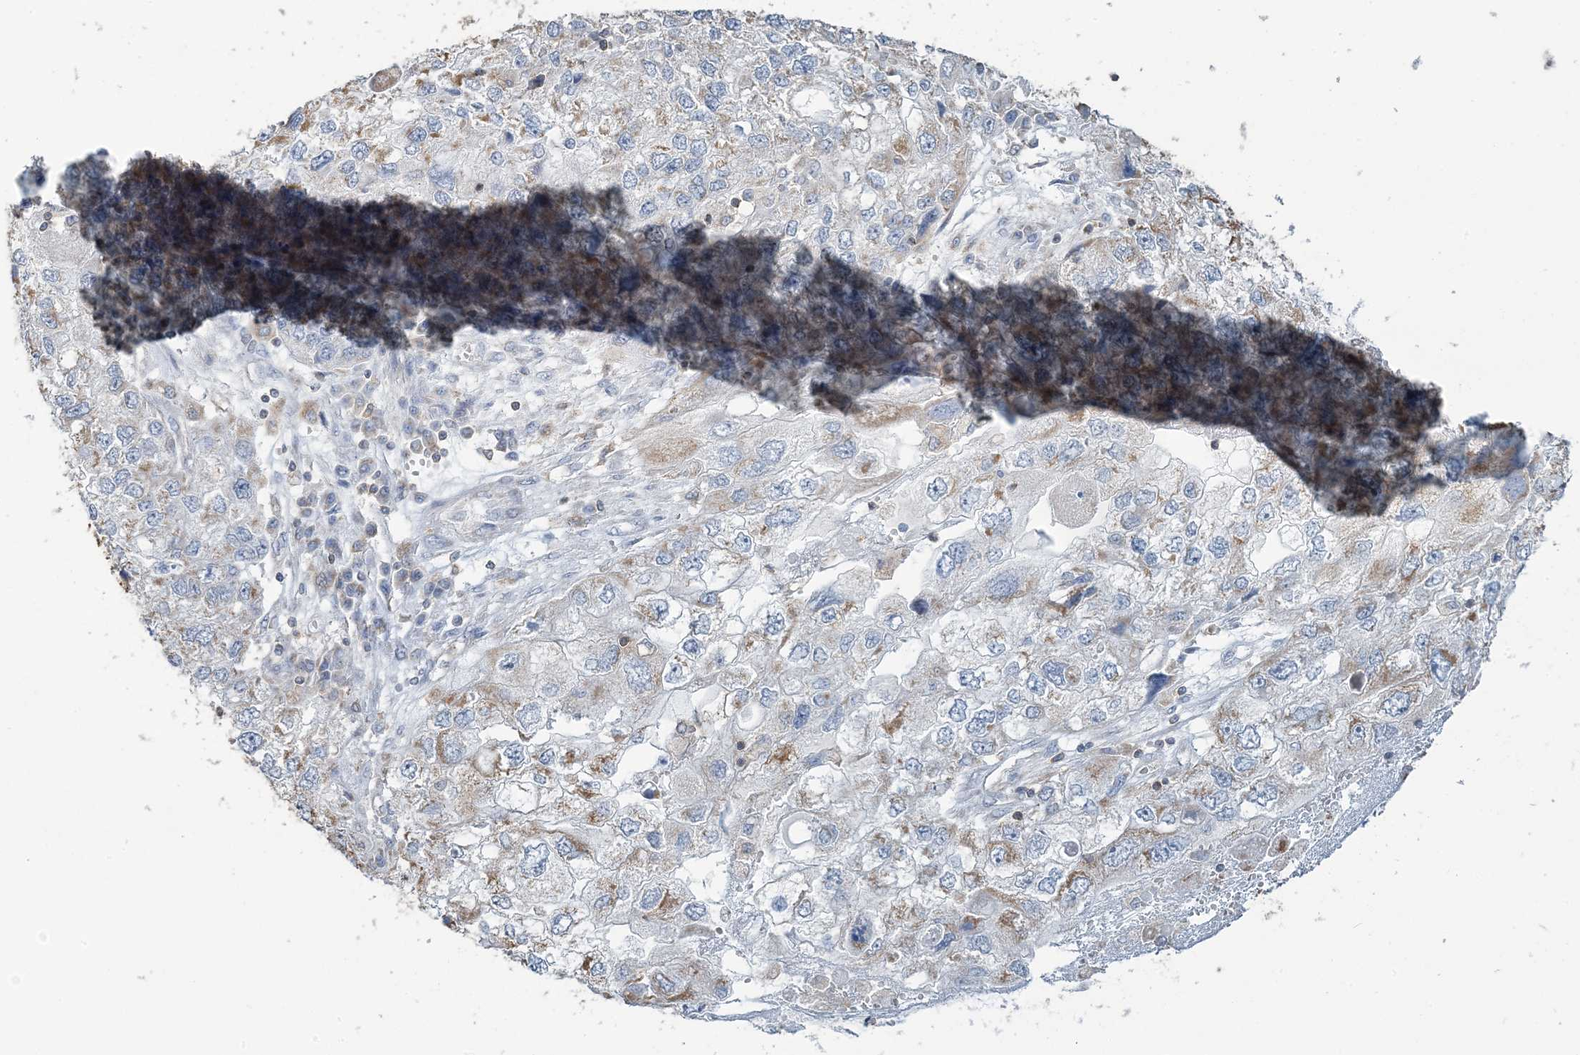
{"staining": {"intensity": "moderate", "quantity": "<25%", "location": "cytoplasmic/membranous"}, "tissue": "endometrial cancer", "cell_type": "Tumor cells", "image_type": "cancer", "snomed": [{"axis": "morphology", "description": "Adenocarcinoma, NOS"}, {"axis": "topography", "description": "Endometrium"}], "caption": "High-magnification brightfield microscopy of adenocarcinoma (endometrial) stained with DAB (3,3'-diaminobenzidine) (brown) and counterstained with hematoxylin (blue). tumor cells exhibit moderate cytoplasmic/membranous positivity is identified in about<25% of cells. (brown staining indicates protein expression, while blue staining denotes nuclei).", "gene": "TMLHE", "patient": {"sex": "female", "age": 49}}